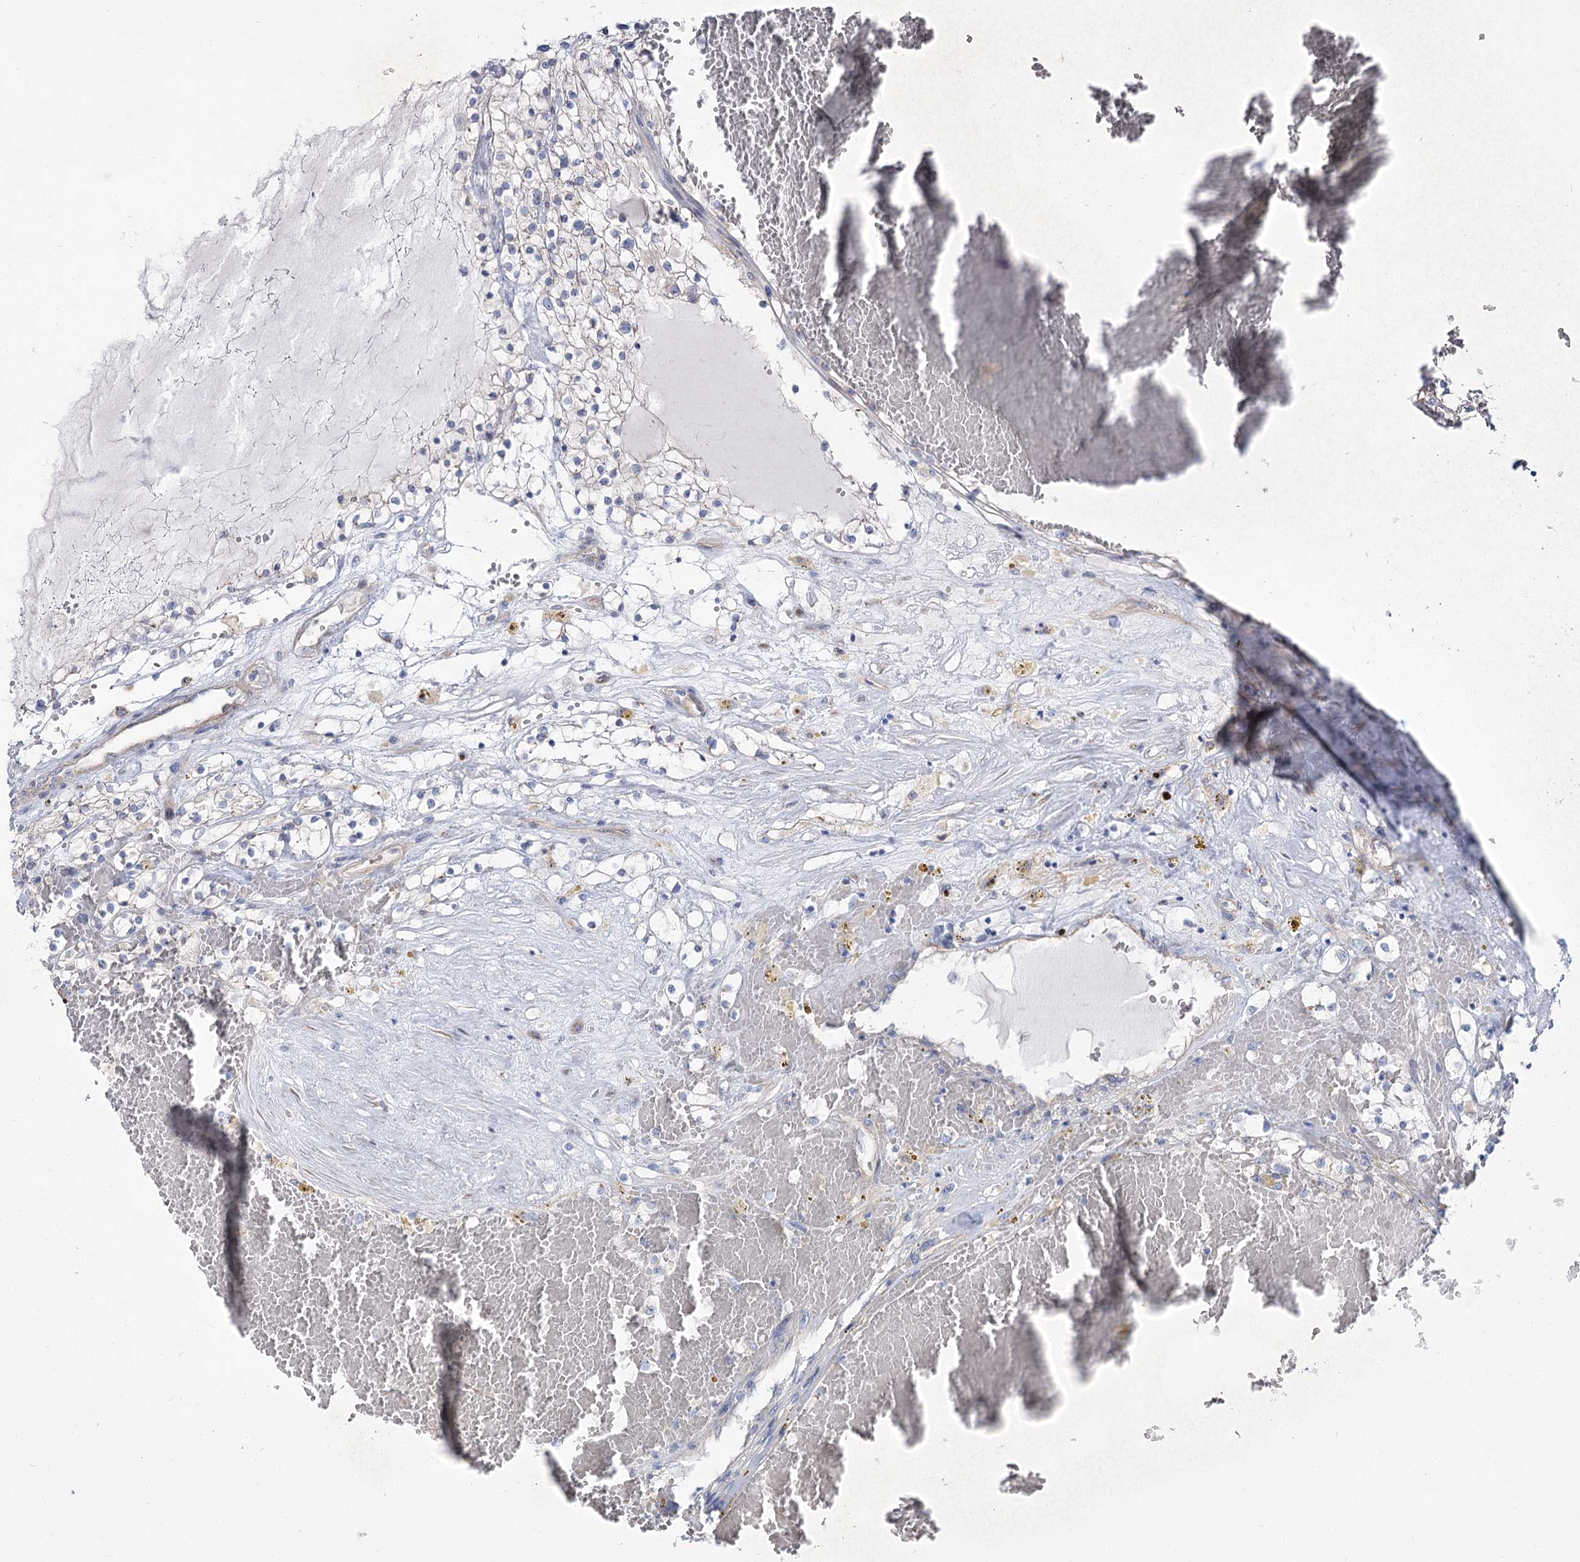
{"staining": {"intensity": "negative", "quantity": "none", "location": "none"}, "tissue": "renal cancer", "cell_type": "Tumor cells", "image_type": "cancer", "snomed": [{"axis": "morphology", "description": "Normal tissue, NOS"}, {"axis": "morphology", "description": "Adenocarcinoma, NOS"}, {"axis": "topography", "description": "Kidney"}], "caption": "A high-resolution photomicrograph shows immunohistochemistry staining of adenocarcinoma (renal), which shows no significant positivity in tumor cells.", "gene": "SUOX", "patient": {"sex": "male", "age": 68}}